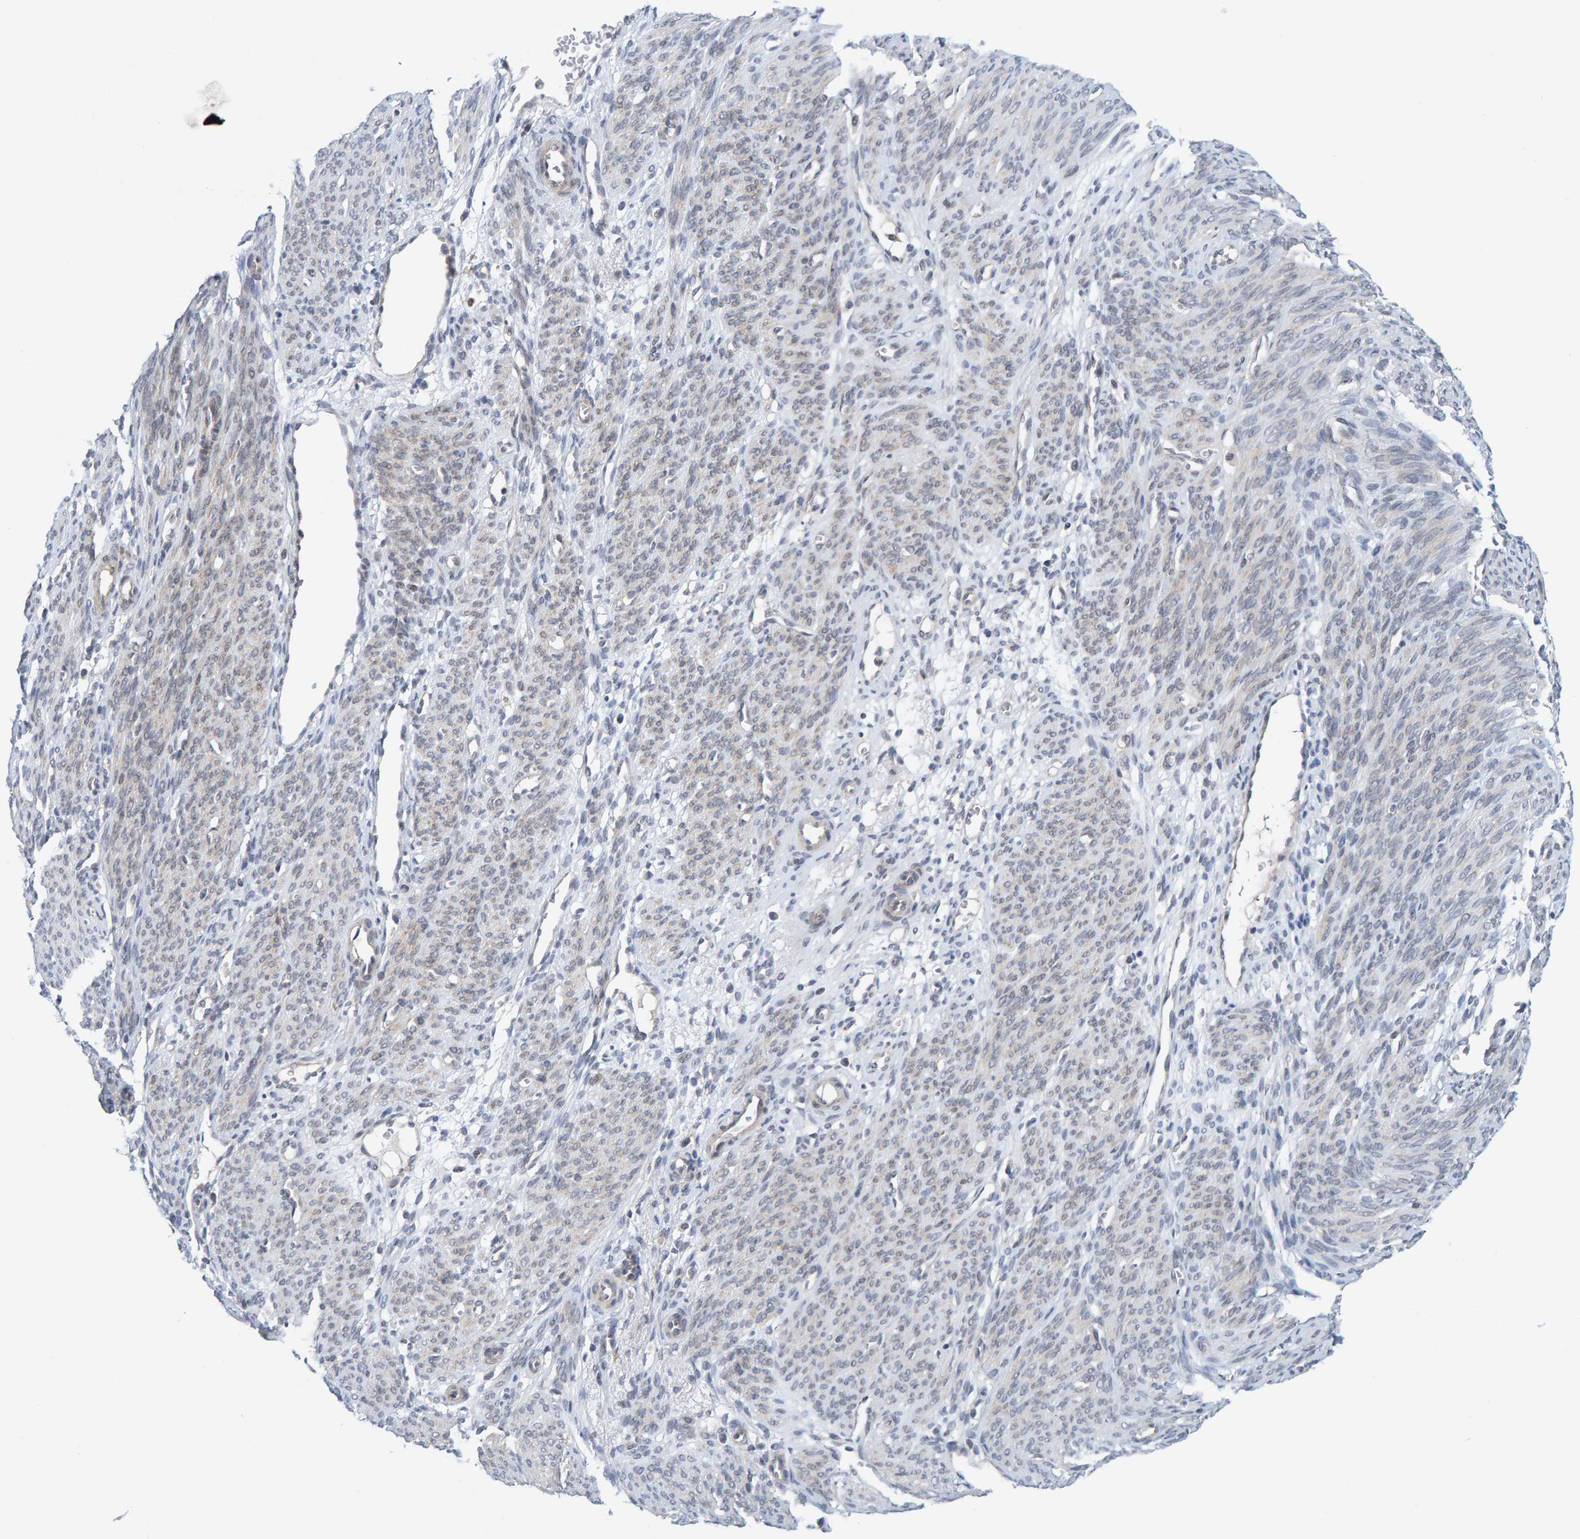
{"staining": {"intensity": "negative", "quantity": "none", "location": "none"}, "tissue": "endometrium", "cell_type": "Cells in endometrial stroma", "image_type": "normal", "snomed": [{"axis": "morphology", "description": "Normal tissue, NOS"}, {"axis": "morphology", "description": "Adenocarcinoma, NOS"}, {"axis": "topography", "description": "Endometrium"}, {"axis": "topography", "description": "Ovary"}], "caption": "Endometrium stained for a protein using immunohistochemistry (IHC) demonstrates no expression cells in endometrial stroma.", "gene": "CDH2", "patient": {"sex": "female", "age": 68}}